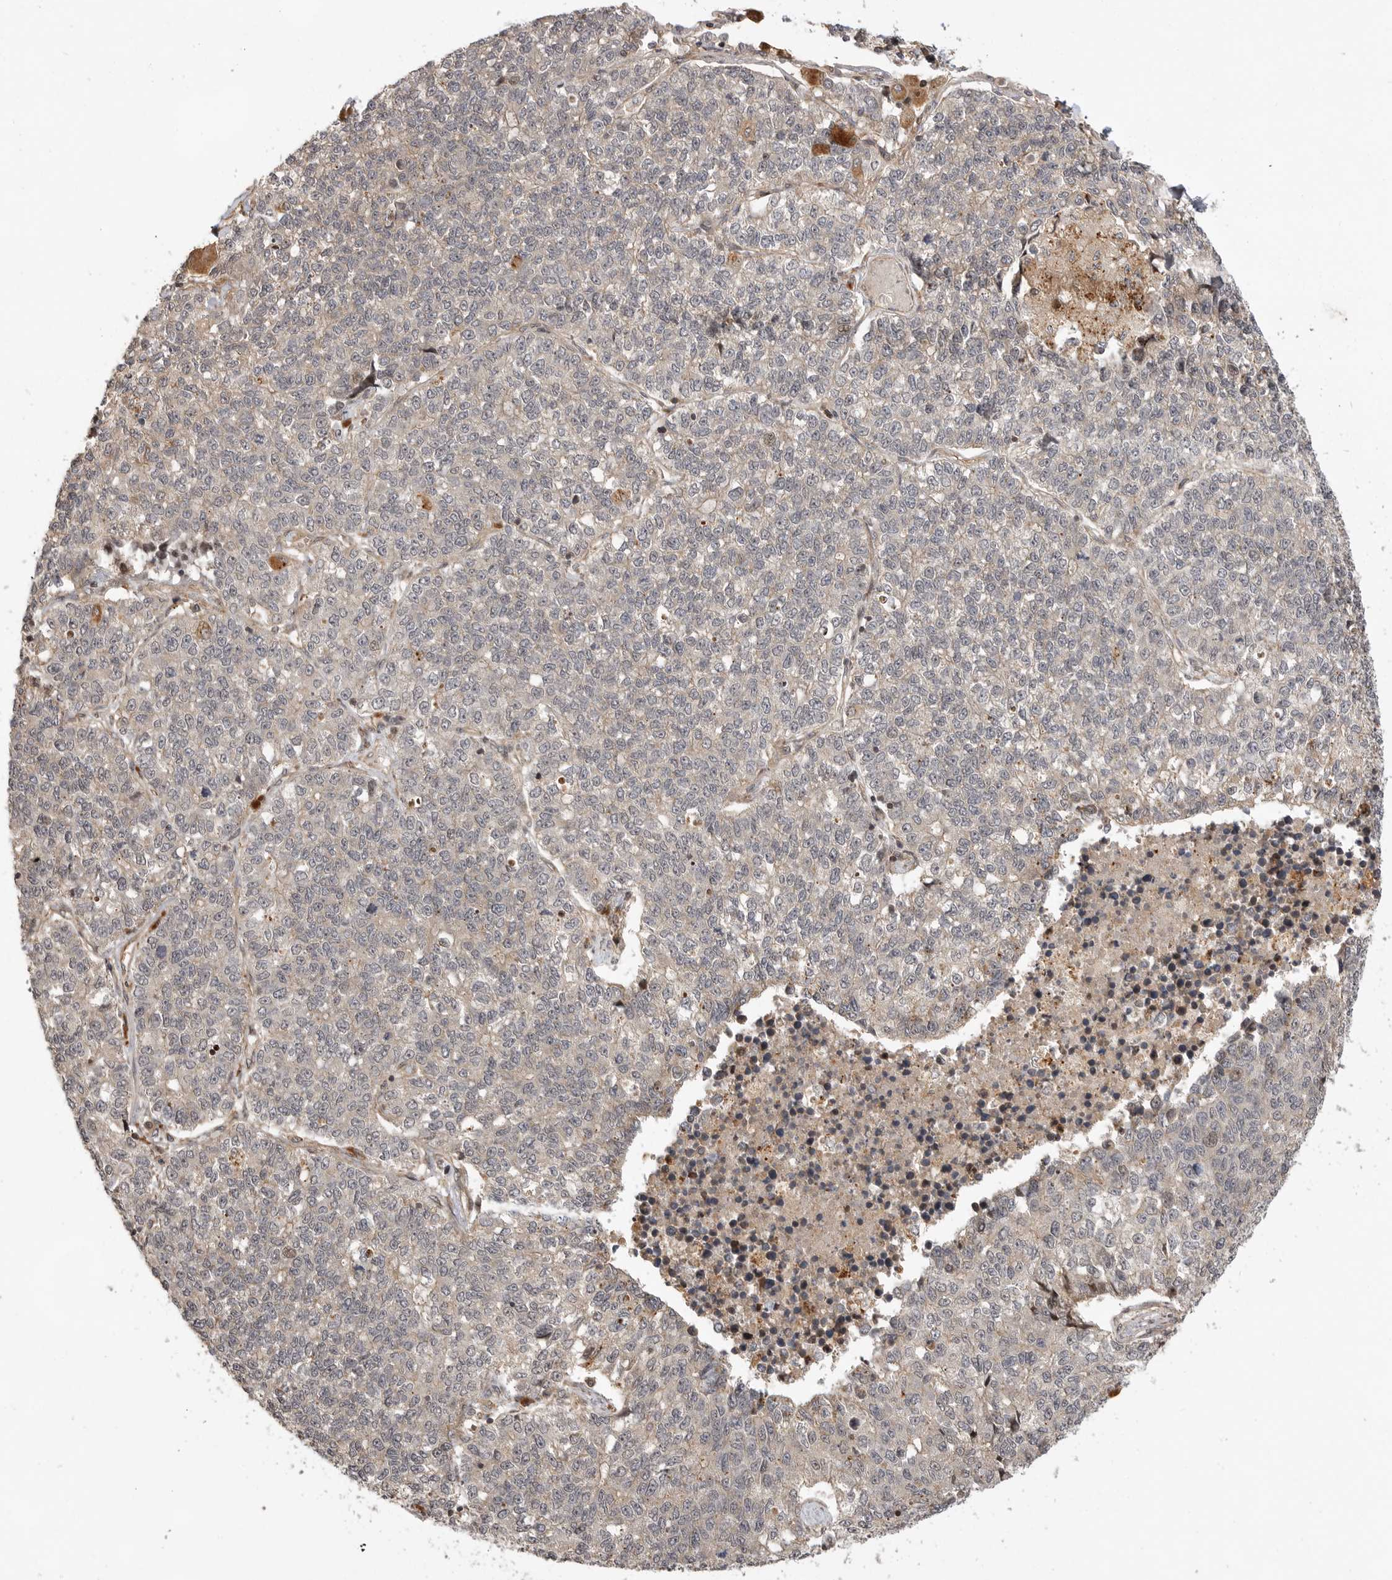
{"staining": {"intensity": "negative", "quantity": "none", "location": "none"}, "tissue": "lung cancer", "cell_type": "Tumor cells", "image_type": "cancer", "snomed": [{"axis": "morphology", "description": "Adenocarcinoma, NOS"}, {"axis": "topography", "description": "Lung"}], "caption": "Tumor cells are negative for brown protein staining in lung cancer.", "gene": "ADPRS", "patient": {"sex": "male", "age": 49}}